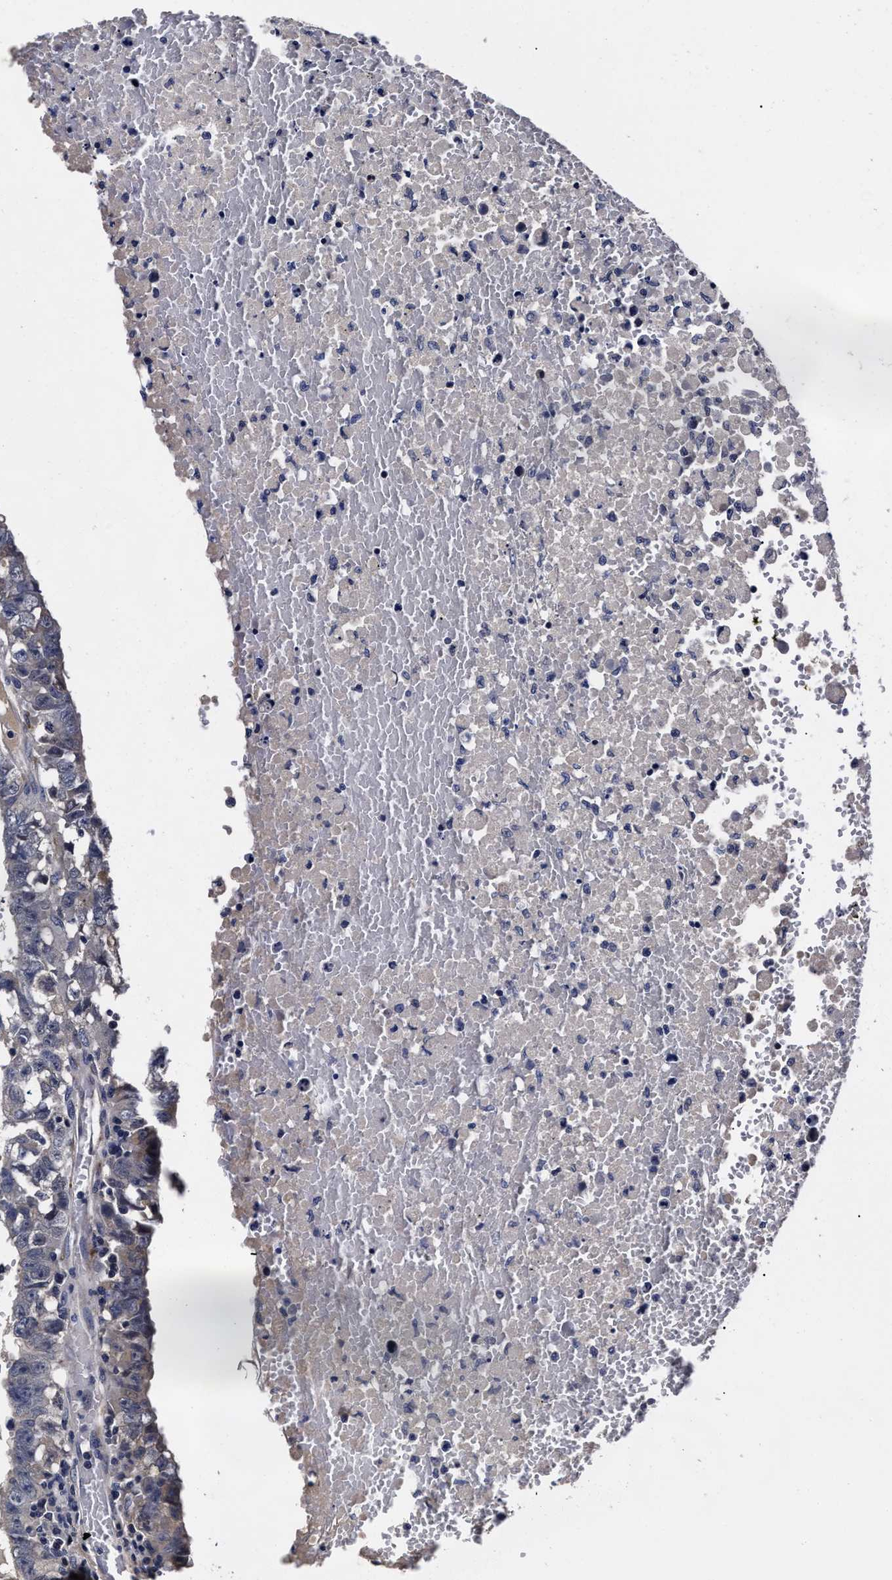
{"staining": {"intensity": "negative", "quantity": "none", "location": "none"}, "tissue": "testis cancer", "cell_type": "Tumor cells", "image_type": "cancer", "snomed": [{"axis": "morphology", "description": "Carcinoma, Embryonal, NOS"}, {"axis": "topography", "description": "Testis"}], "caption": "An immunohistochemistry (IHC) histopathology image of embryonal carcinoma (testis) is shown. There is no staining in tumor cells of embryonal carcinoma (testis).", "gene": "OLFML2A", "patient": {"sex": "male", "age": 25}}